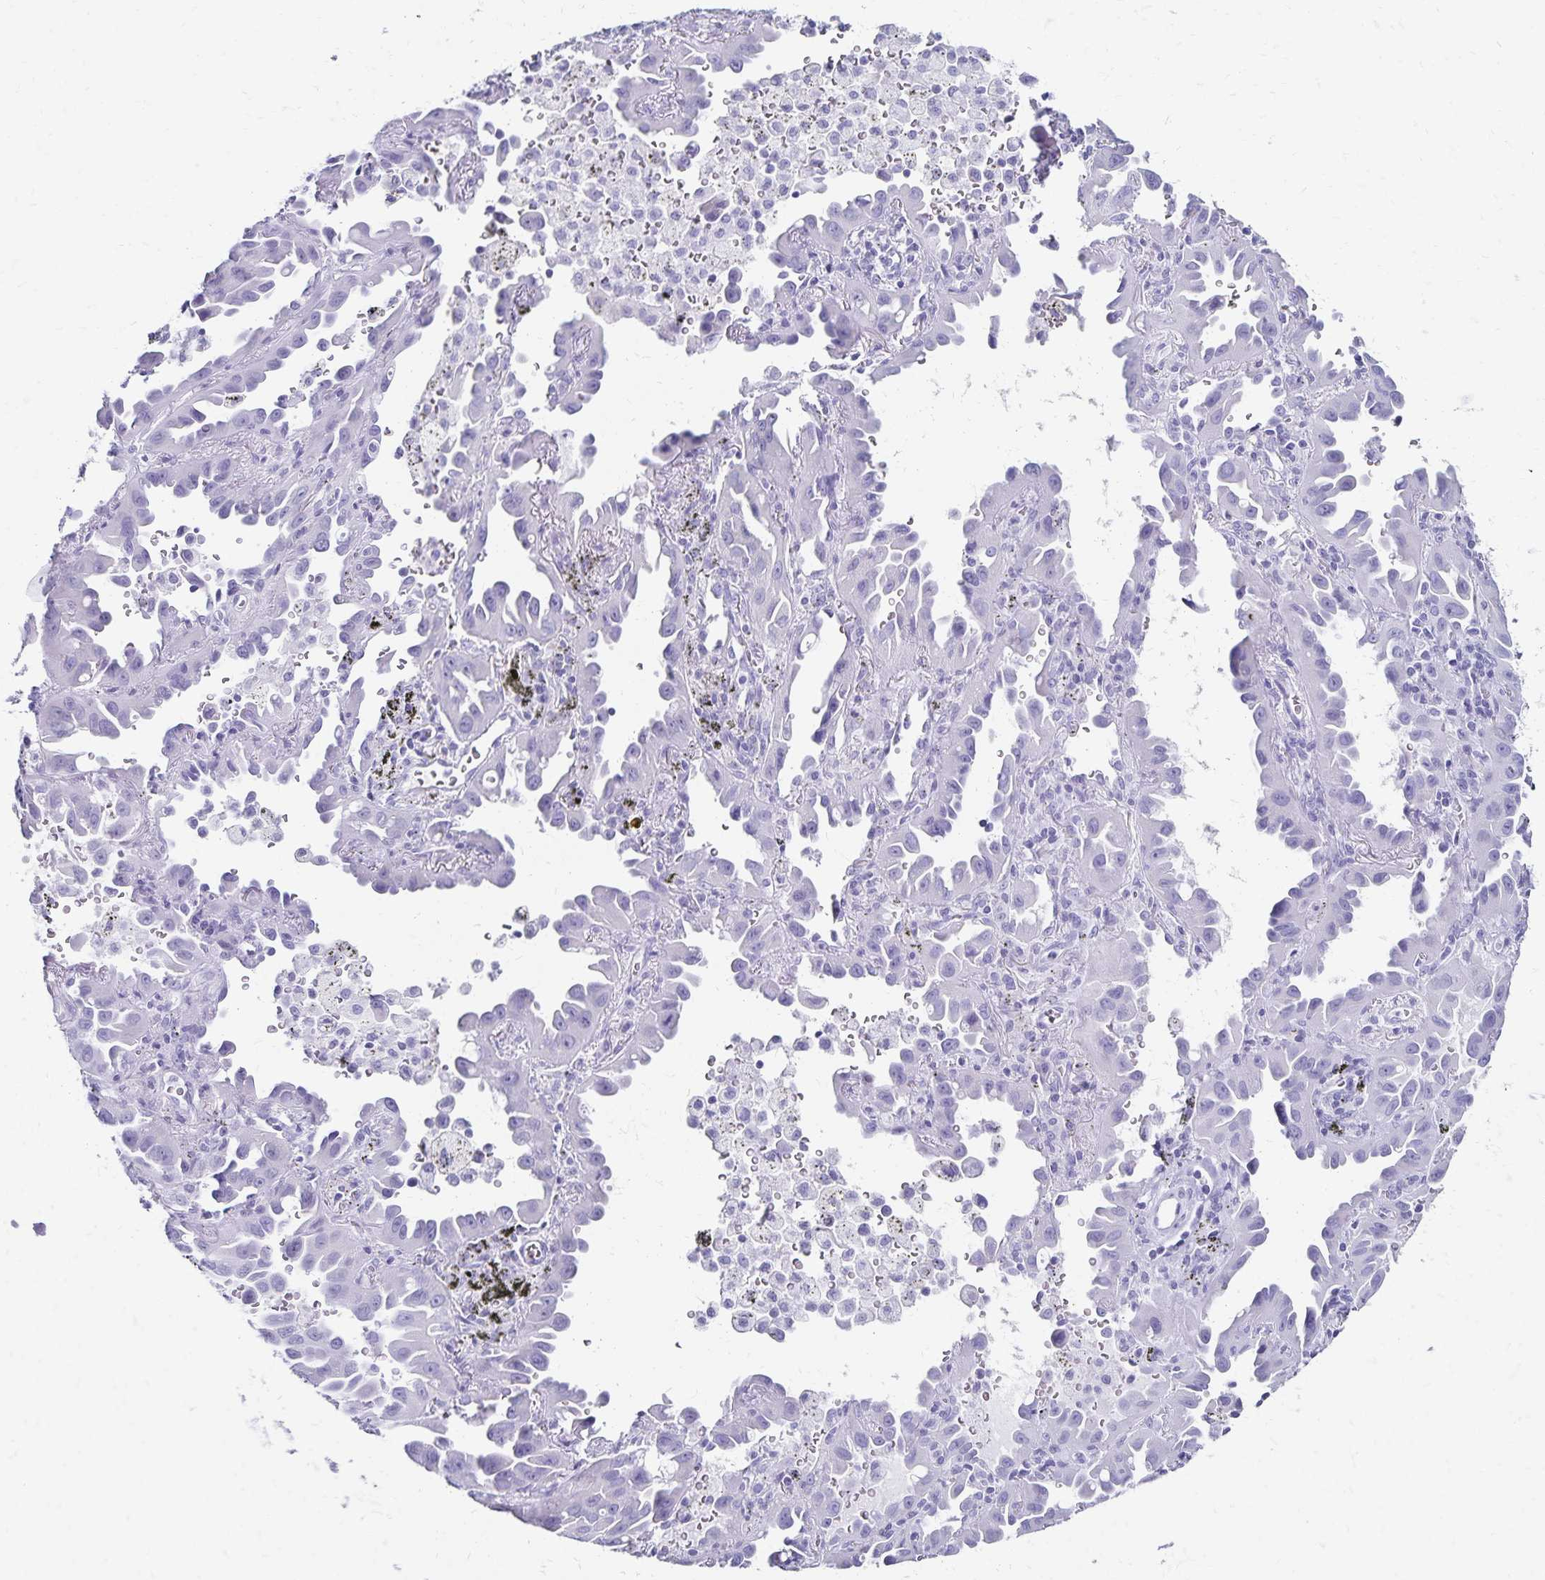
{"staining": {"intensity": "negative", "quantity": "none", "location": "none"}, "tissue": "lung cancer", "cell_type": "Tumor cells", "image_type": "cancer", "snomed": [{"axis": "morphology", "description": "Adenocarcinoma, NOS"}, {"axis": "topography", "description": "Lung"}], "caption": "This image is of lung cancer (adenocarcinoma) stained with immunohistochemistry (IHC) to label a protein in brown with the nuclei are counter-stained blue. There is no expression in tumor cells.", "gene": "GIP", "patient": {"sex": "male", "age": 68}}